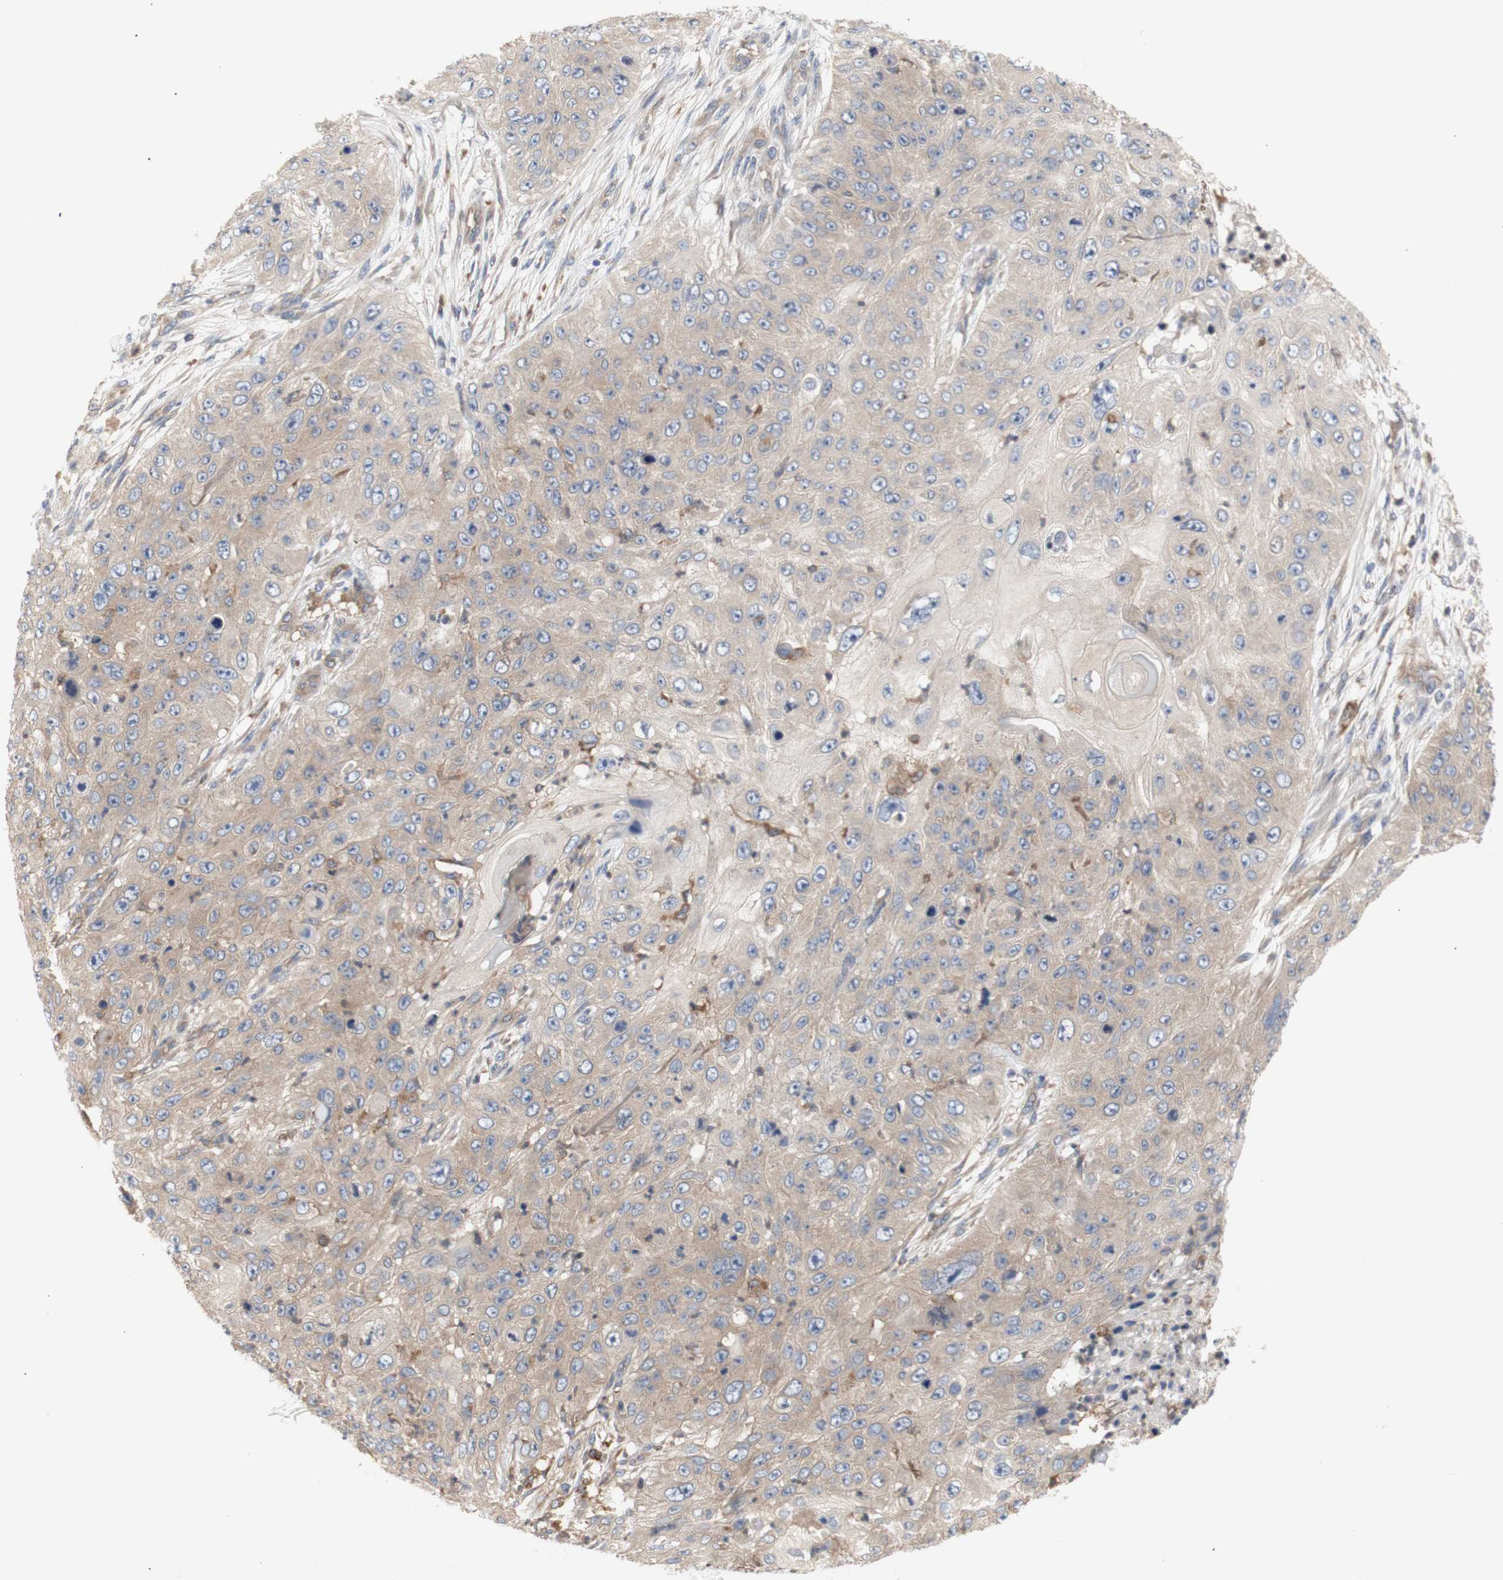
{"staining": {"intensity": "weak", "quantity": ">75%", "location": "cytoplasmic/membranous"}, "tissue": "skin cancer", "cell_type": "Tumor cells", "image_type": "cancer", "snomed": [{"axis": "morphology", "description": "Squamous cell carcinoma, NOS"}, {"axis": "topography", "description": "Skin"}], "caption": "Immunohistochemical staining of human skin squamous cell carcinoma demonstrates low levels of weak cytoplasmic/membranous protein staining in about >75% of tumor cells. Nuclei are stained in blue.", "gene": "IKBKG", "patient": {"sex": "female", "age": 80}}